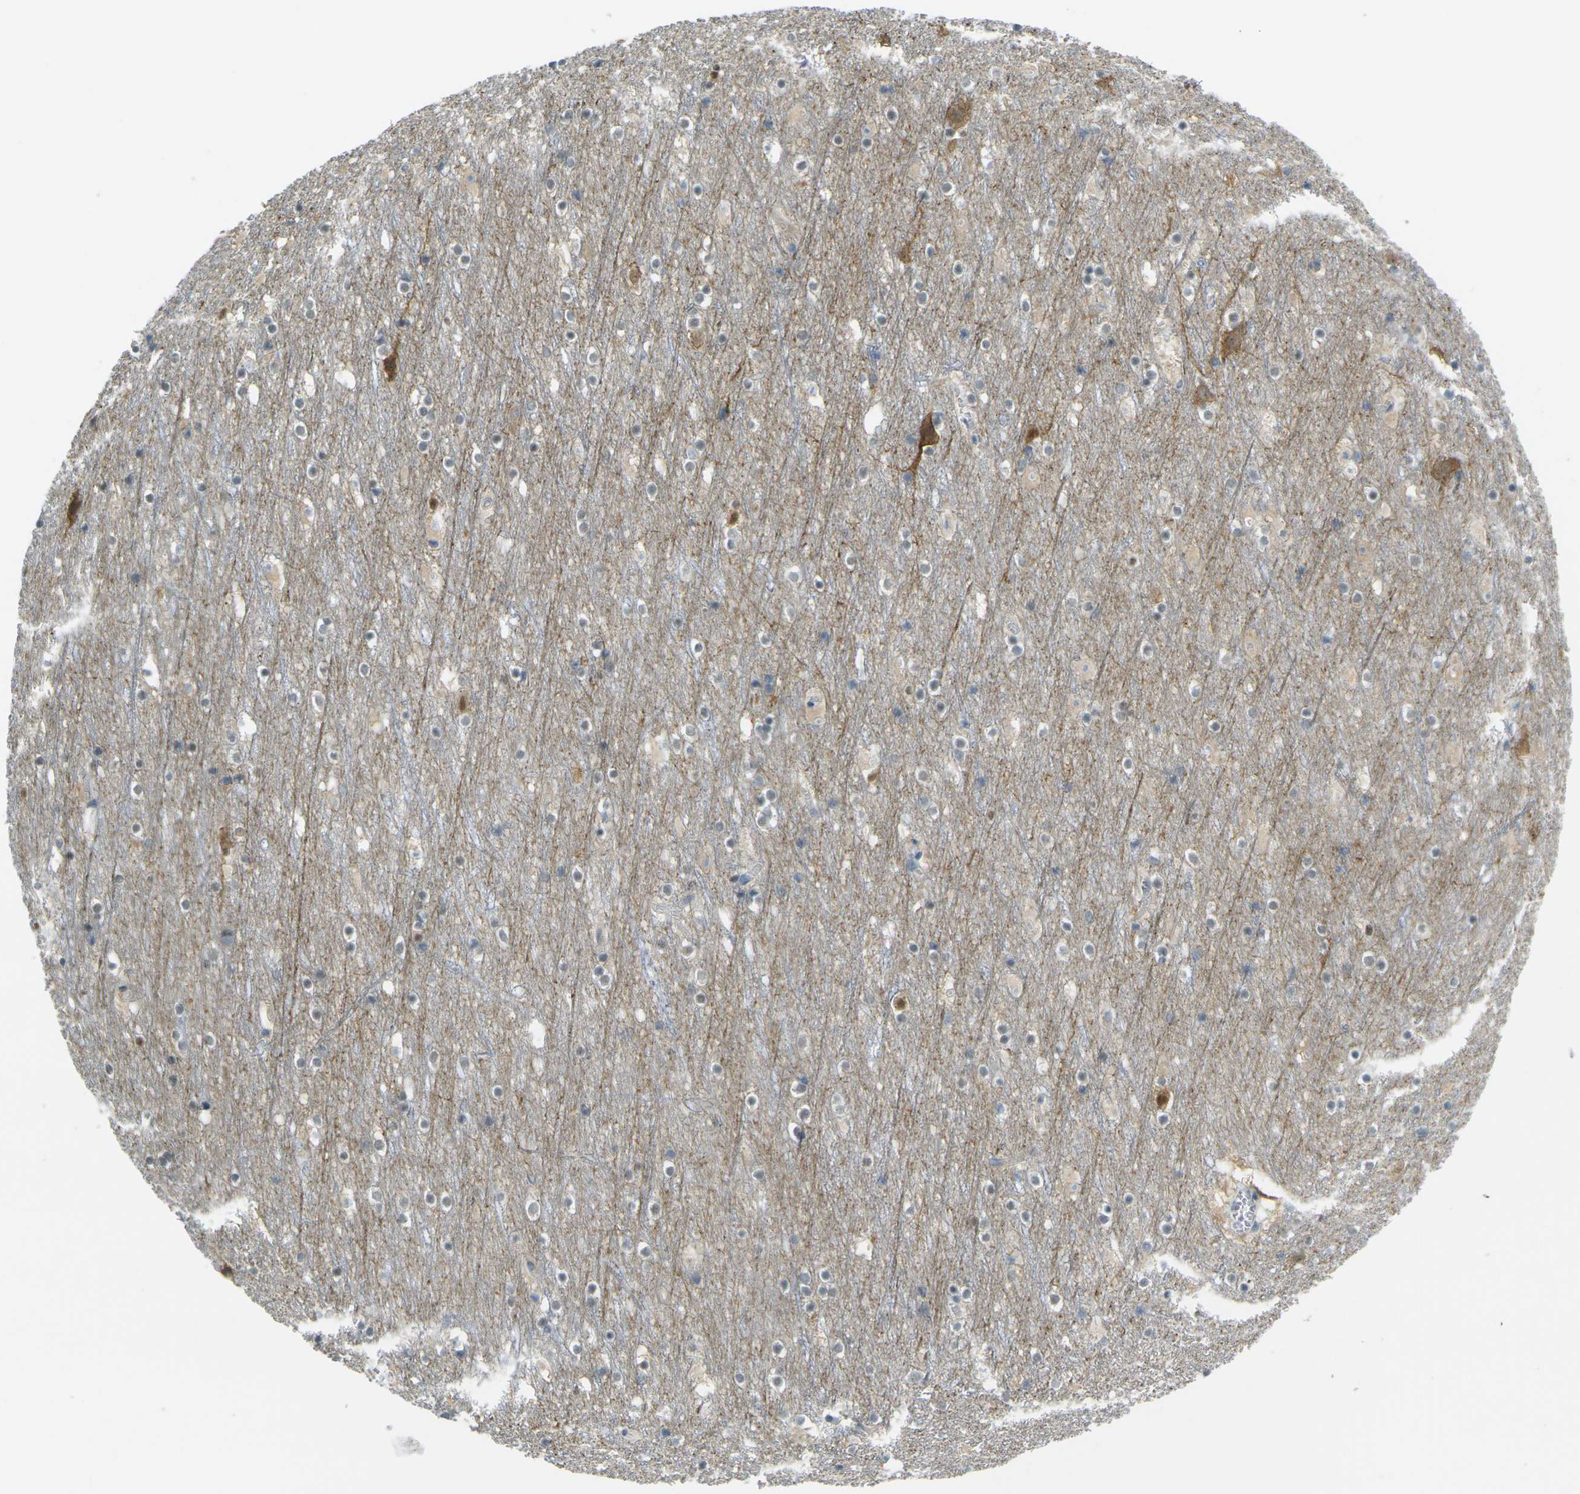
{"staining": {"intensity": "negative", "quantity": "none", "location": "none"}, "tissue": "cerebral cortex", "cell_type": "Endothelial cells", "image_type": "normal", "snomed": [{"axis": "morphology", "description": "Normal tissue, NOS"}, {"axis": "topography", "description": "Cerebral cortex"}], "caption": "The micrograph demonstrates no significant positivity in endothelial cells of cerebral cortex.", "gene": "SPTBN2", "patient": {"sex": "male", "age": 45}}